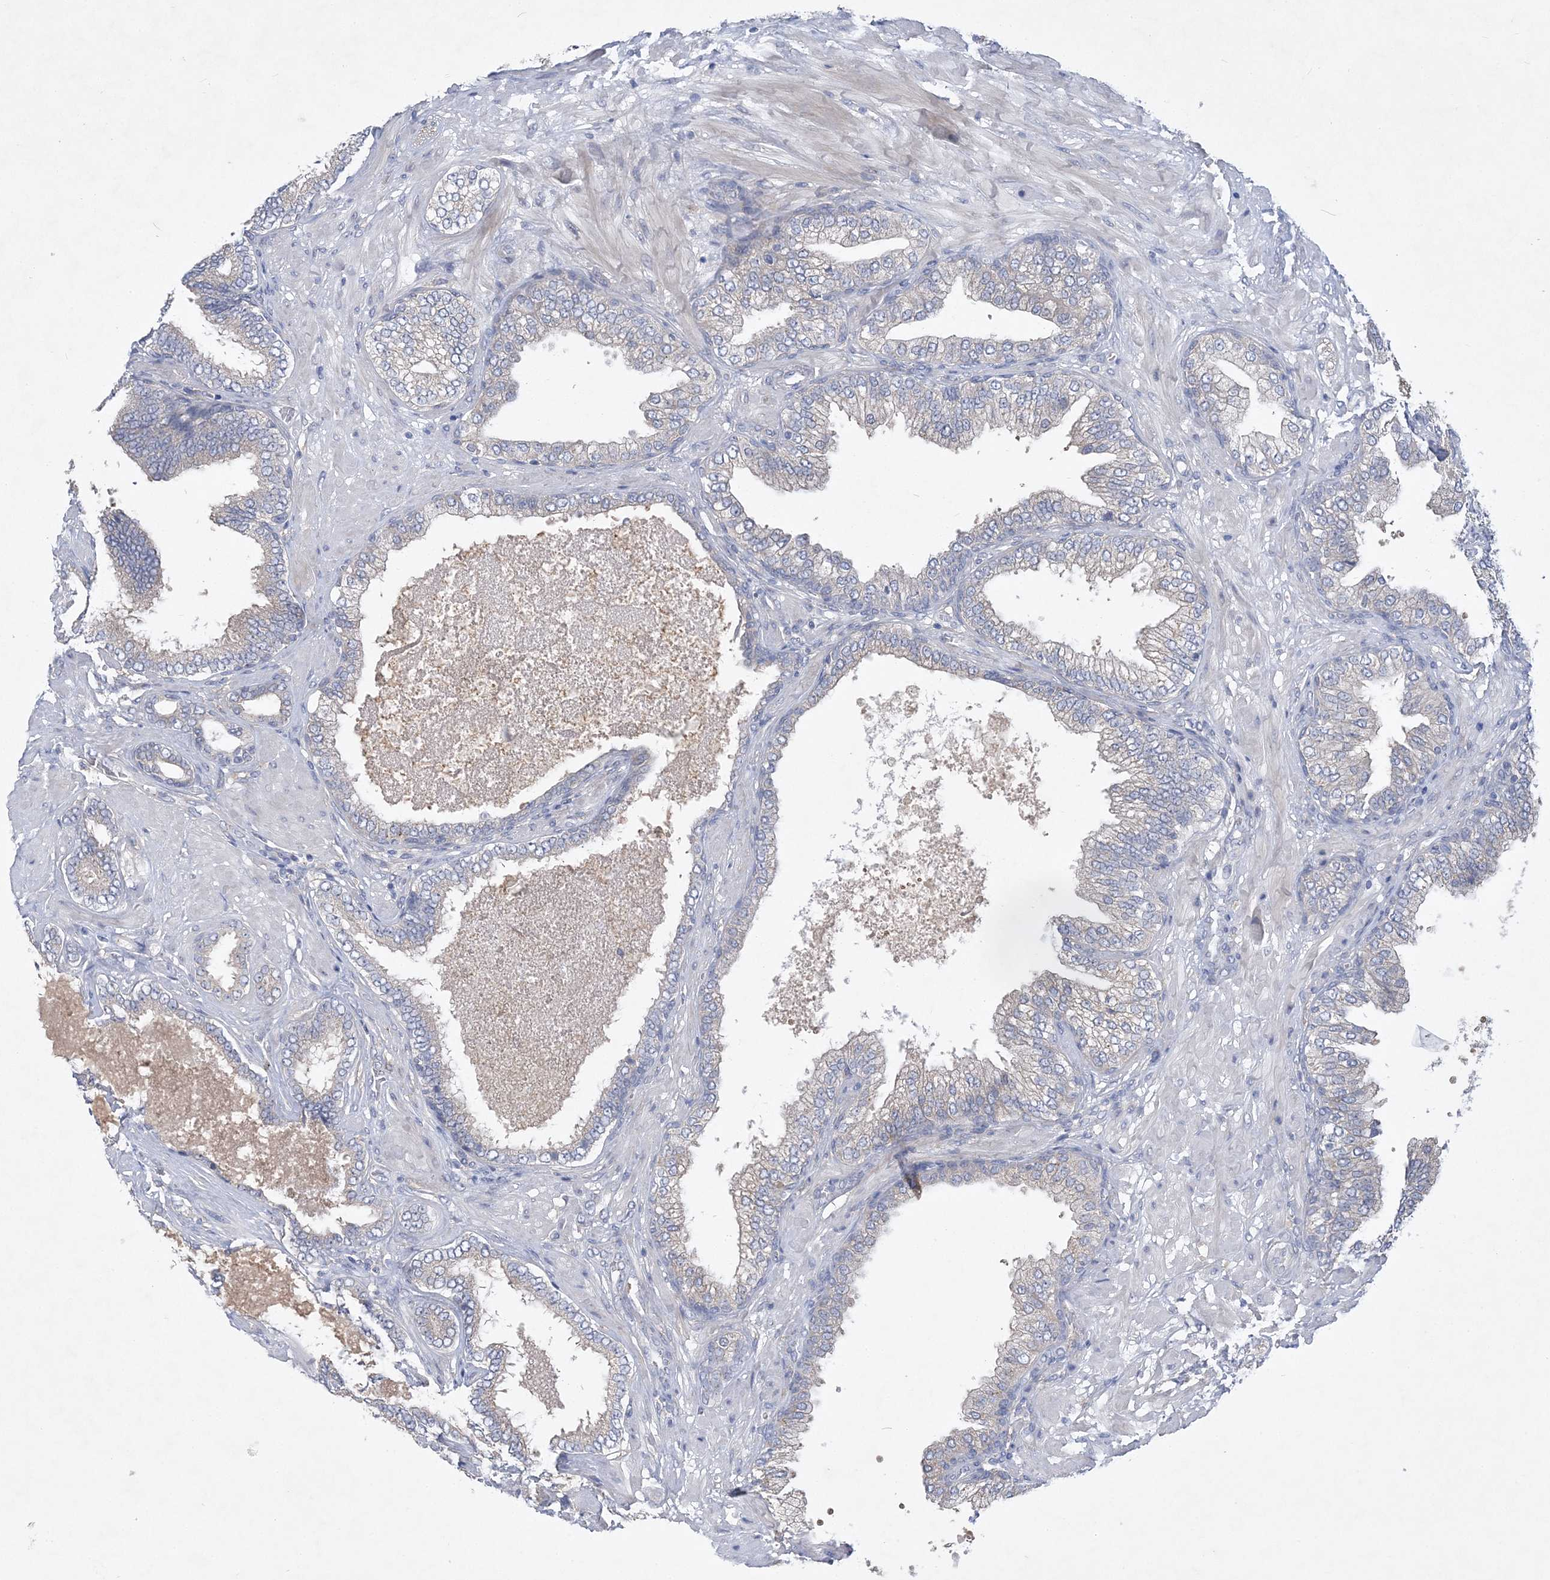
{"staining": {"intensity": "negative", "quantity": "none", "location": "none"}, "tissue": "prostate cancer", "cell_type": "Tumor cells", "image_type": "cancer", "snomed": [{"axis": "morphology", "description": "Adenocarcinoma, High grade"}, {"axis": "topography", "description": "Prostate"}], "caption": "High magnification brightfield microscopy of high-grade adenocarcinoma (prostate) stained with DAB (3,3'-diaminobenzidine) (brown) and counterstained with hematoxylin (blue): tumor cells show no significant positivity.", "gene": "ANKRD35", "patient": {"sex": "male", "age": 59}}